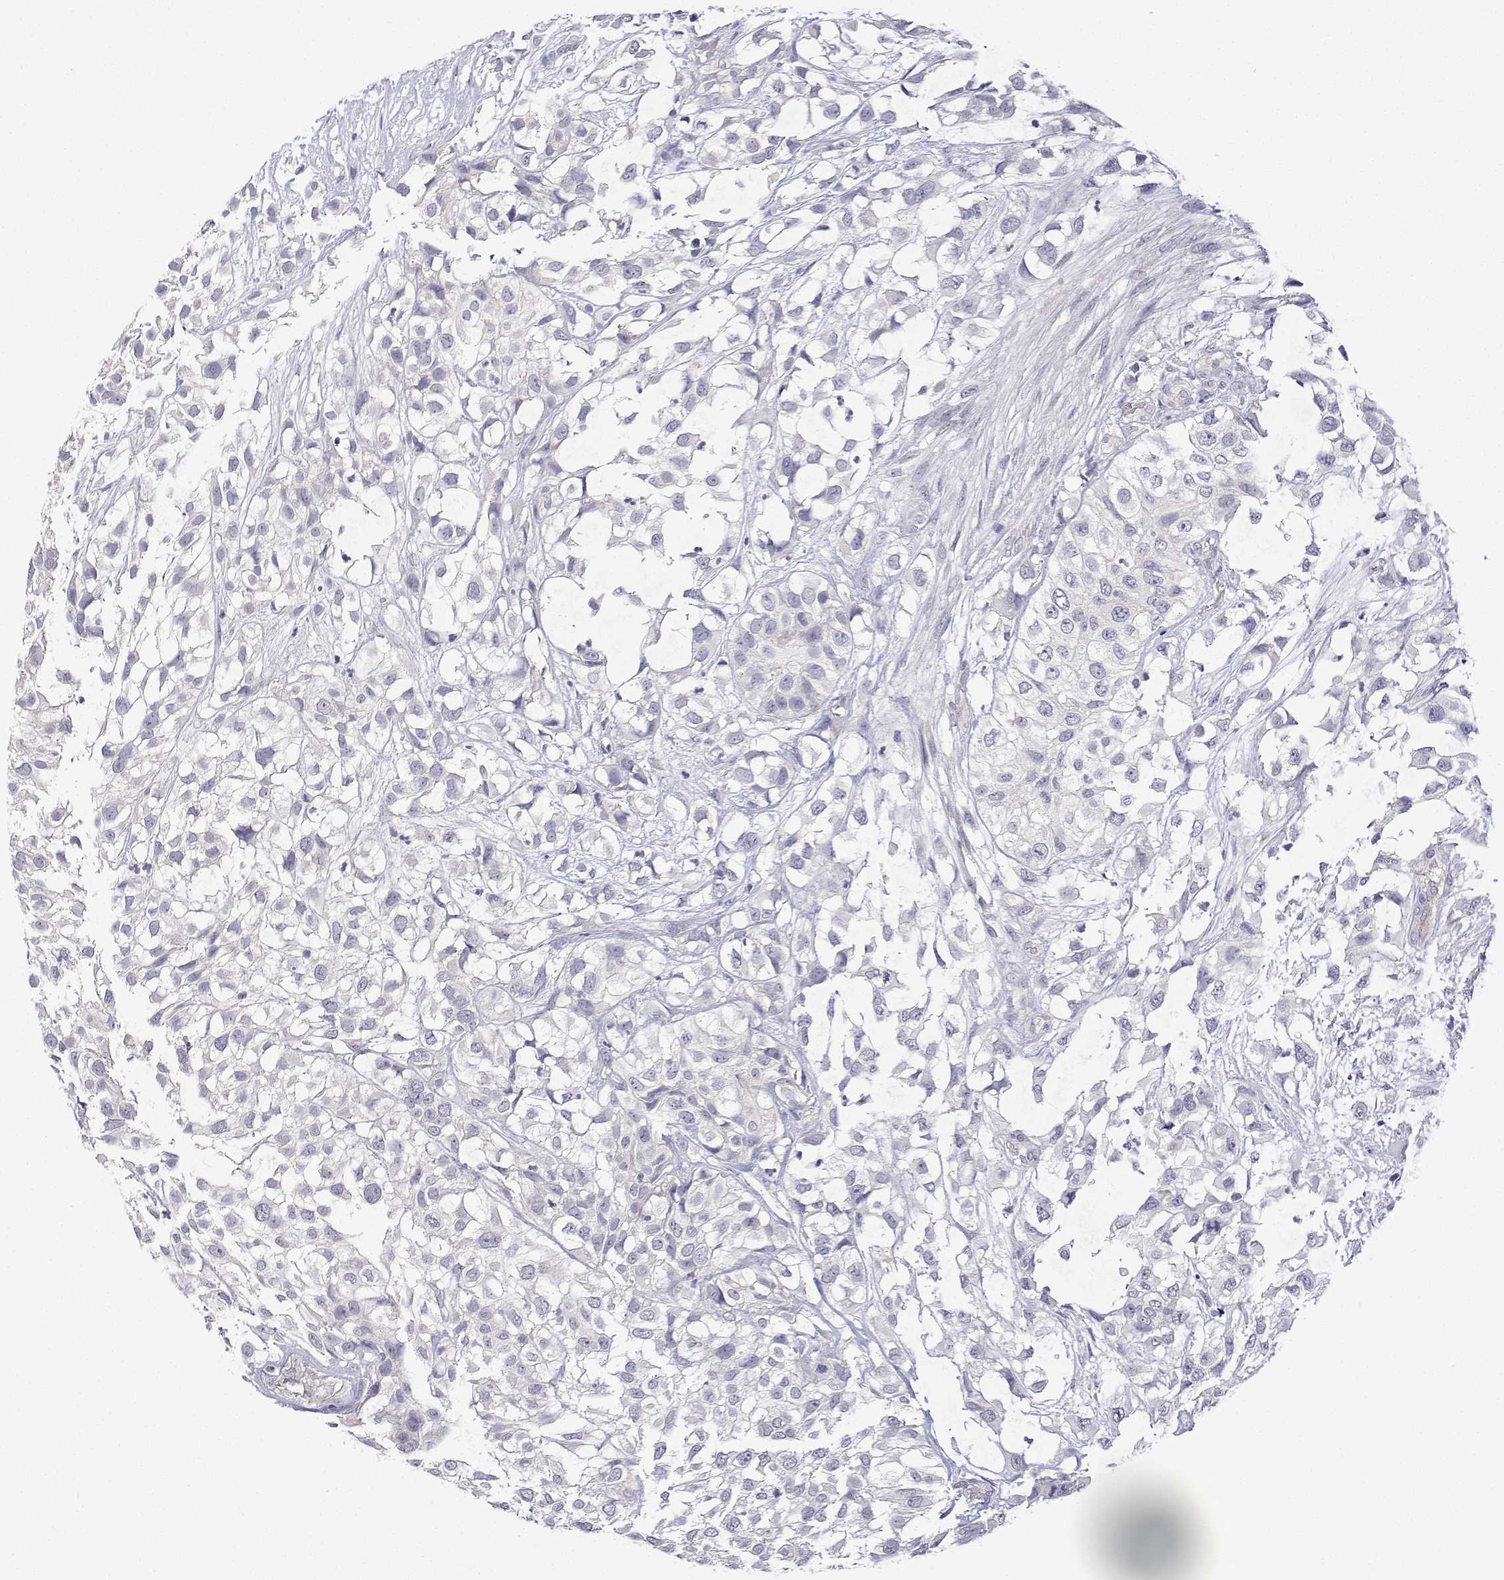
{"staining": {"intensity": "negative", "quantity": "none", "location": "none"}, "tissue": "urothelial cancer", "cell_type": "Tumor cells", "image_type": "cancer", "snomed": [{"axis": "morphology", "description": "Urothelial carcinoma, High grade"}, {"axis": "topography", "description": "Urinary bladder"}], "caption": "DAB (3,3'-diaminobenzidine) immunohistochemical staining of human urothelial carcinoma (high-grade) exhibits no significant expression in tumor cells.", "gene": "PLCB1", "patient": {"sex": "male", "age": 56}}